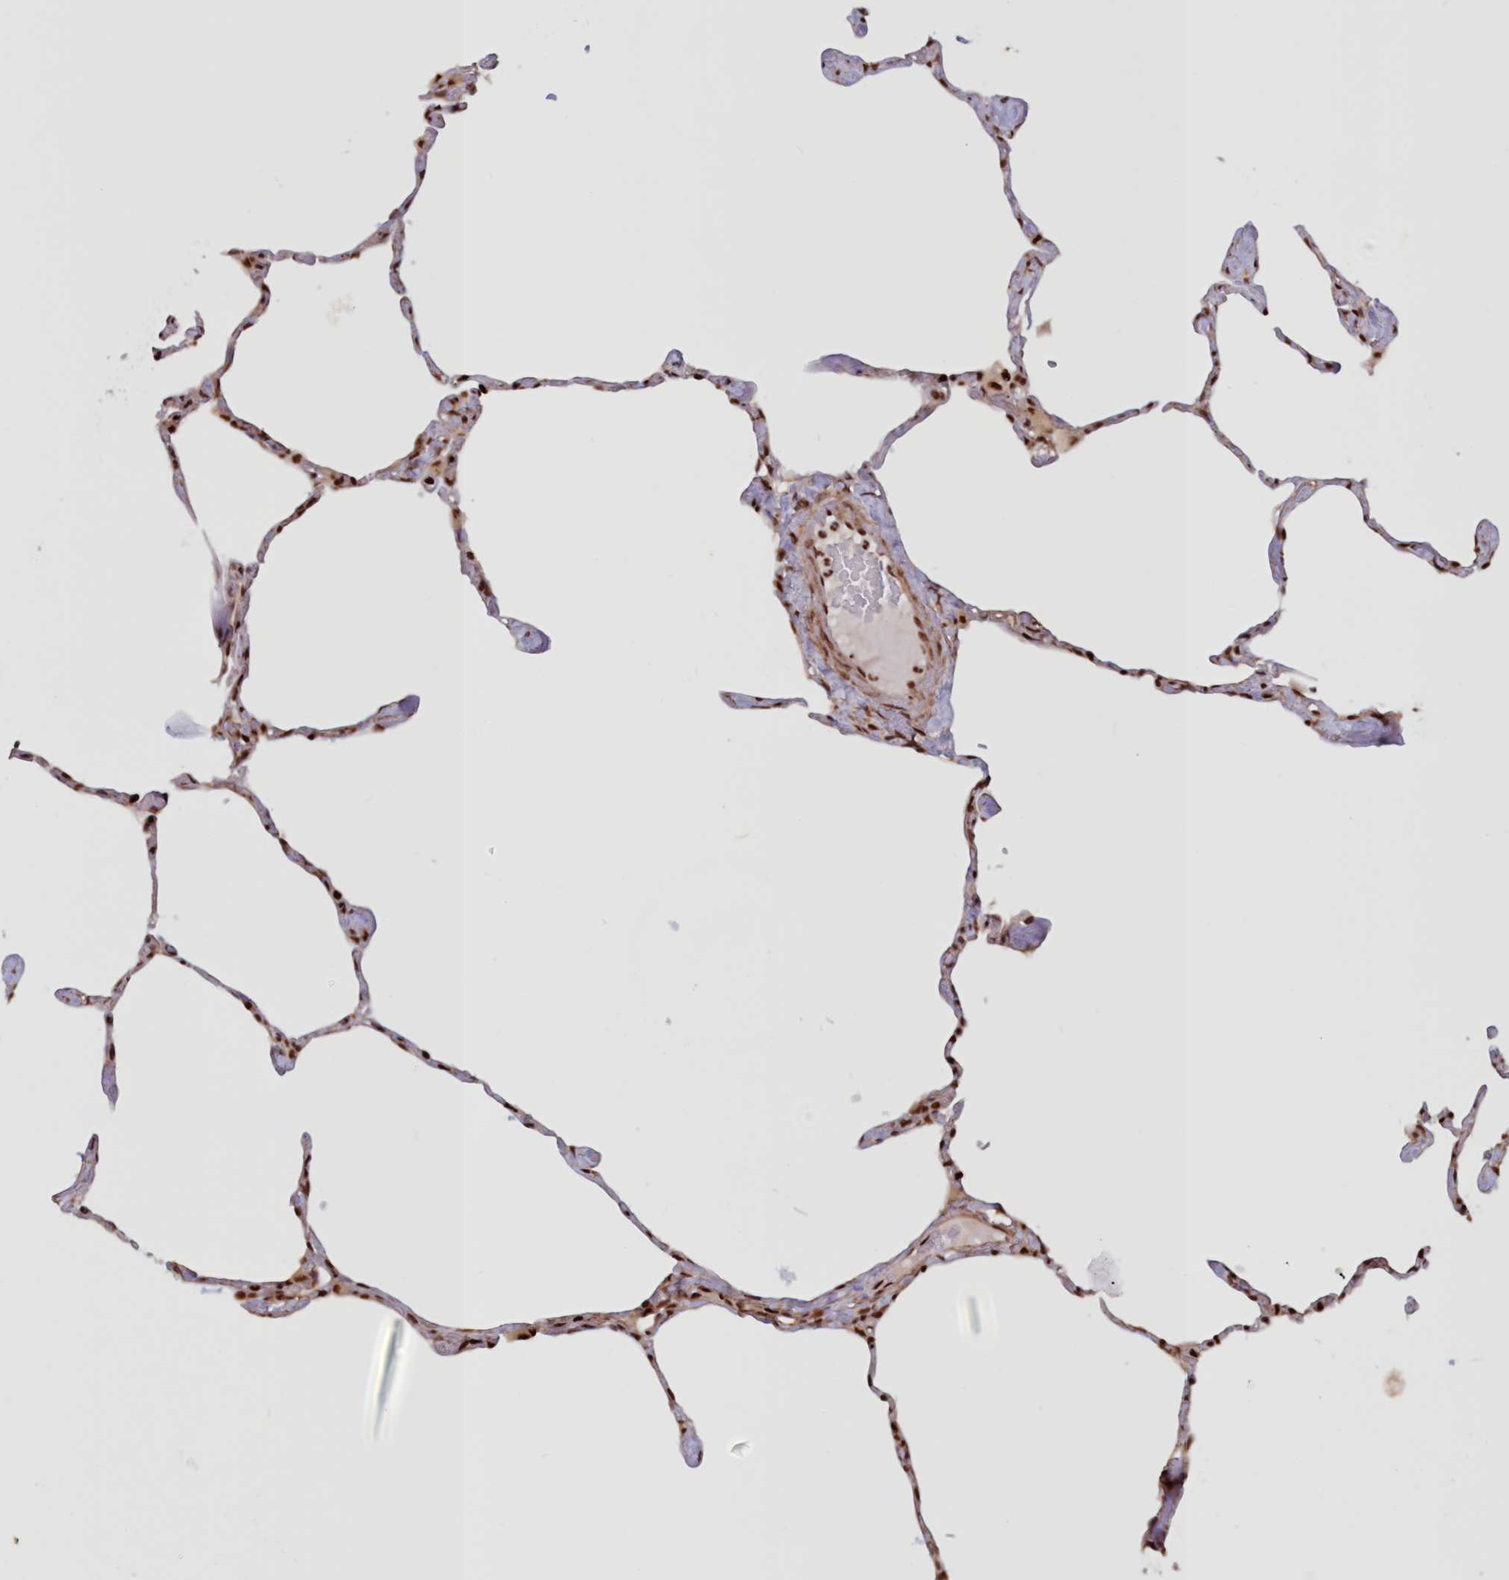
{"staining": {"intensity": "strong", "quantity": ">75%", "location": "nuclear"}, "tissue": "lung", "cell_type": "Alveolar cells", "image_type": "normal", "snomed": [{"axis": "morphology", "description": "Normal tissue, NOS"}, {"axis": "topography", "description": "Lung"}], "caption": "DAB (3,3'-diaminobenzidine) immunohistochemical staining of unremarkable lung exhibits strong nuclear protein positivity in approximately >75% of alveolar cells.", "gene": "POLR2B", "patient": {"sex": "male", "age": 65}}